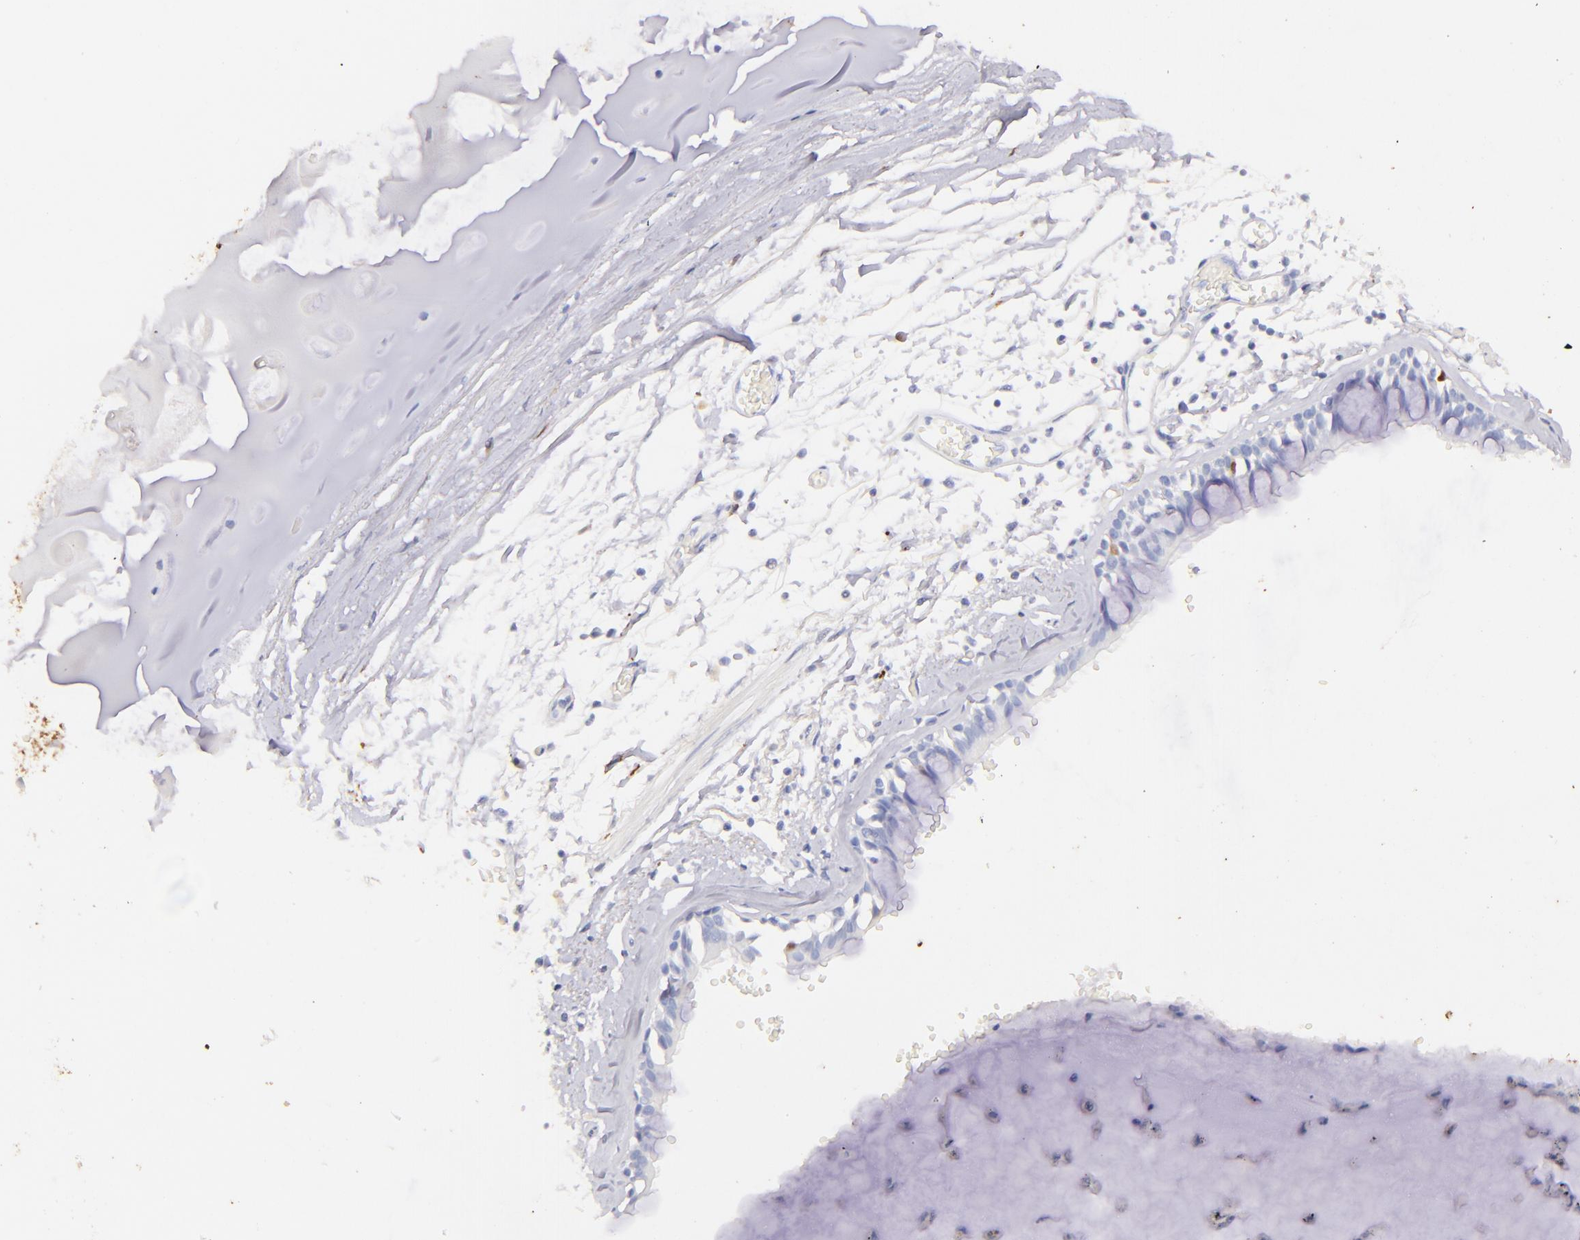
{"staining": {"intensity": "negative", "quantity": "none", "location": "none"}, "tissue": "adipose tissue", "cell_type": "Adipocytes", "image_type": "normal", "snomed": [{"axis": "morphology", "description": "Normal tissue, NOS"}, {"axis": "topography", "description": "Bronchus"}, {"axis": "topography", "description": "Lung"}], "caption": "DAB (3,3'-diaminobenzidine) immunohistochemical staining of normal human adipose tissue demonstrates no significant expression in adipocytes.", "gene": "UCHL1", "patient": {"sex": "female", "age": 56}}